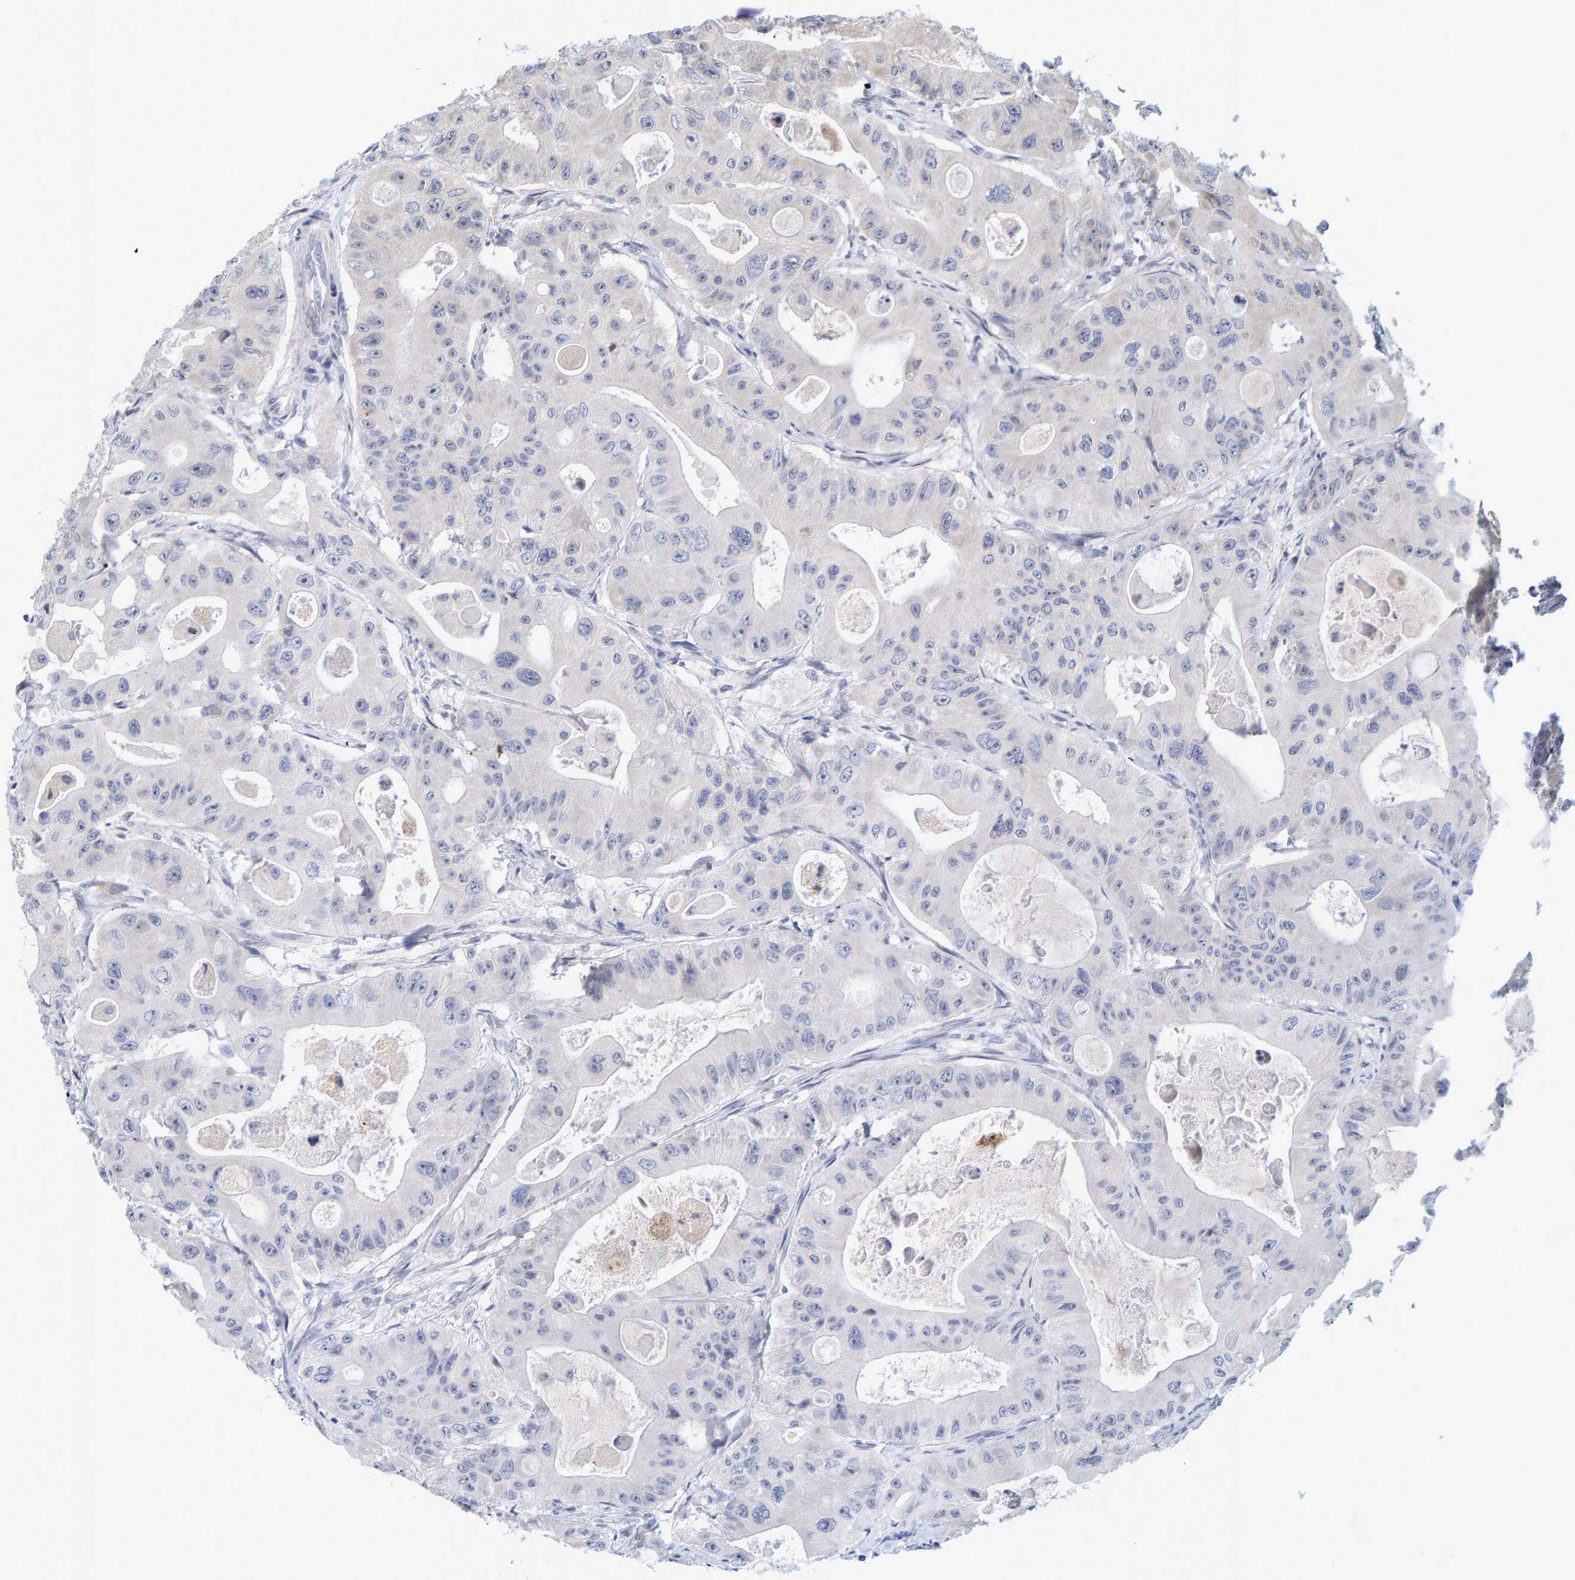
{"staining": {"intensity": "negative", "quantity": "none", "location": "none"}, "tissue": "colorectal cancer", "cell_type": "Tumor cells", "image_type": "cancer", "snomed": [{"axis": "morphology", "description": "Adenocarcinoma, NOS"}, {"axis": "topography", "description": "Colon"}], "caption": "Colorectal adenocarcinoma stained for a protein using IHC reveals no positivity tumor cells.", "gene": "ZNF77", "patient": {"sex": "female", "age": 46}}